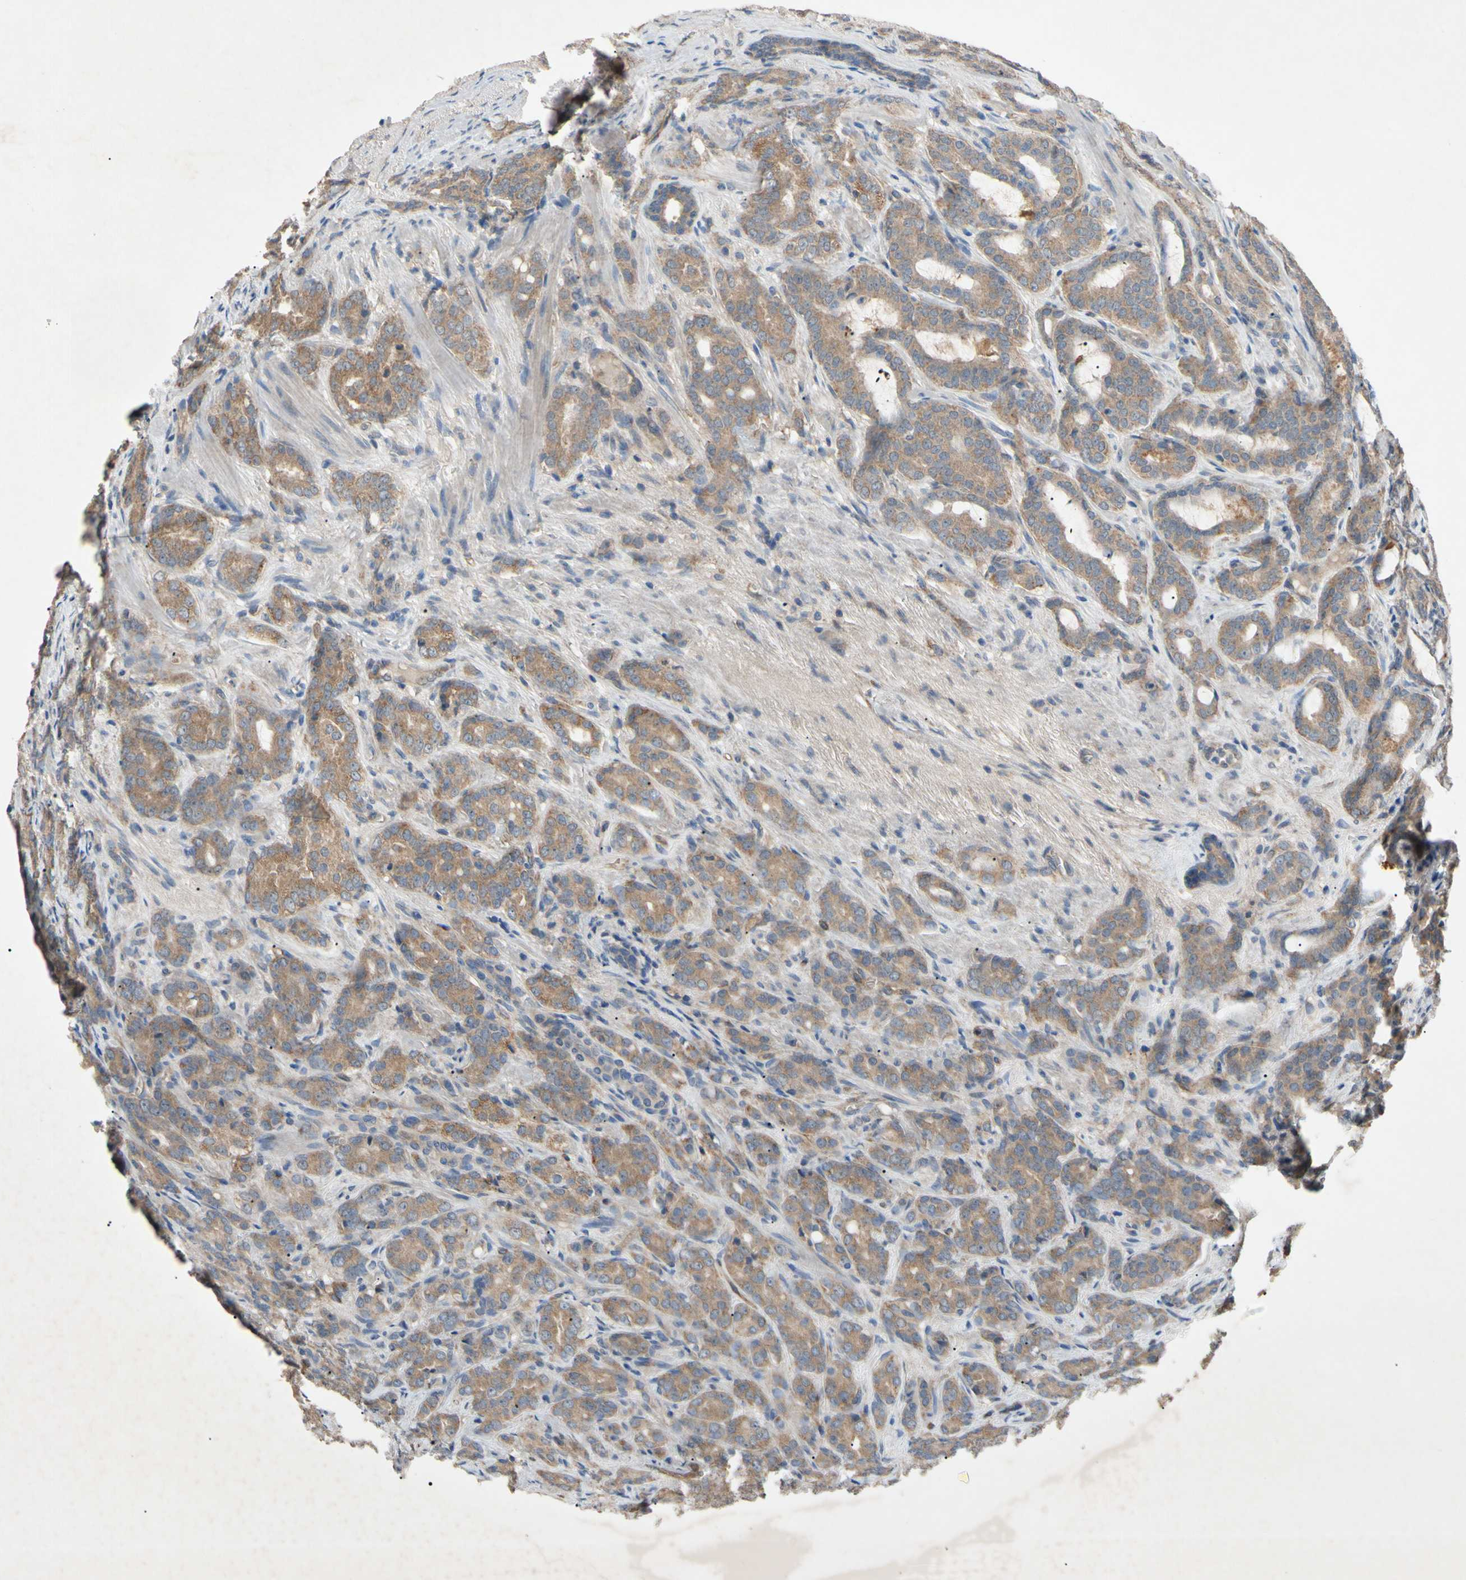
{"staining": {"intensity": "moderate", "quantity": ">75%", "location": "cytoplasmic/membranous"}, "tissue": "prostate cancer", "cell_type": "Tumor cells", "image_type": "cancer", "snomed": [{"axis": "morphology", "description": "Adenocarcinoma, High grade"}, {"axis": "topography", "description": "Prostate"}], "caption": "Prostate cancer stained with DAB immunohistochemistry (IHC) exhibits medium levels of moderate cytoplasmic/membranous staining in approximately >75% of tumor cells.", "gene": "HILPDA", "patient": {"sex": "male", "age": 64}}